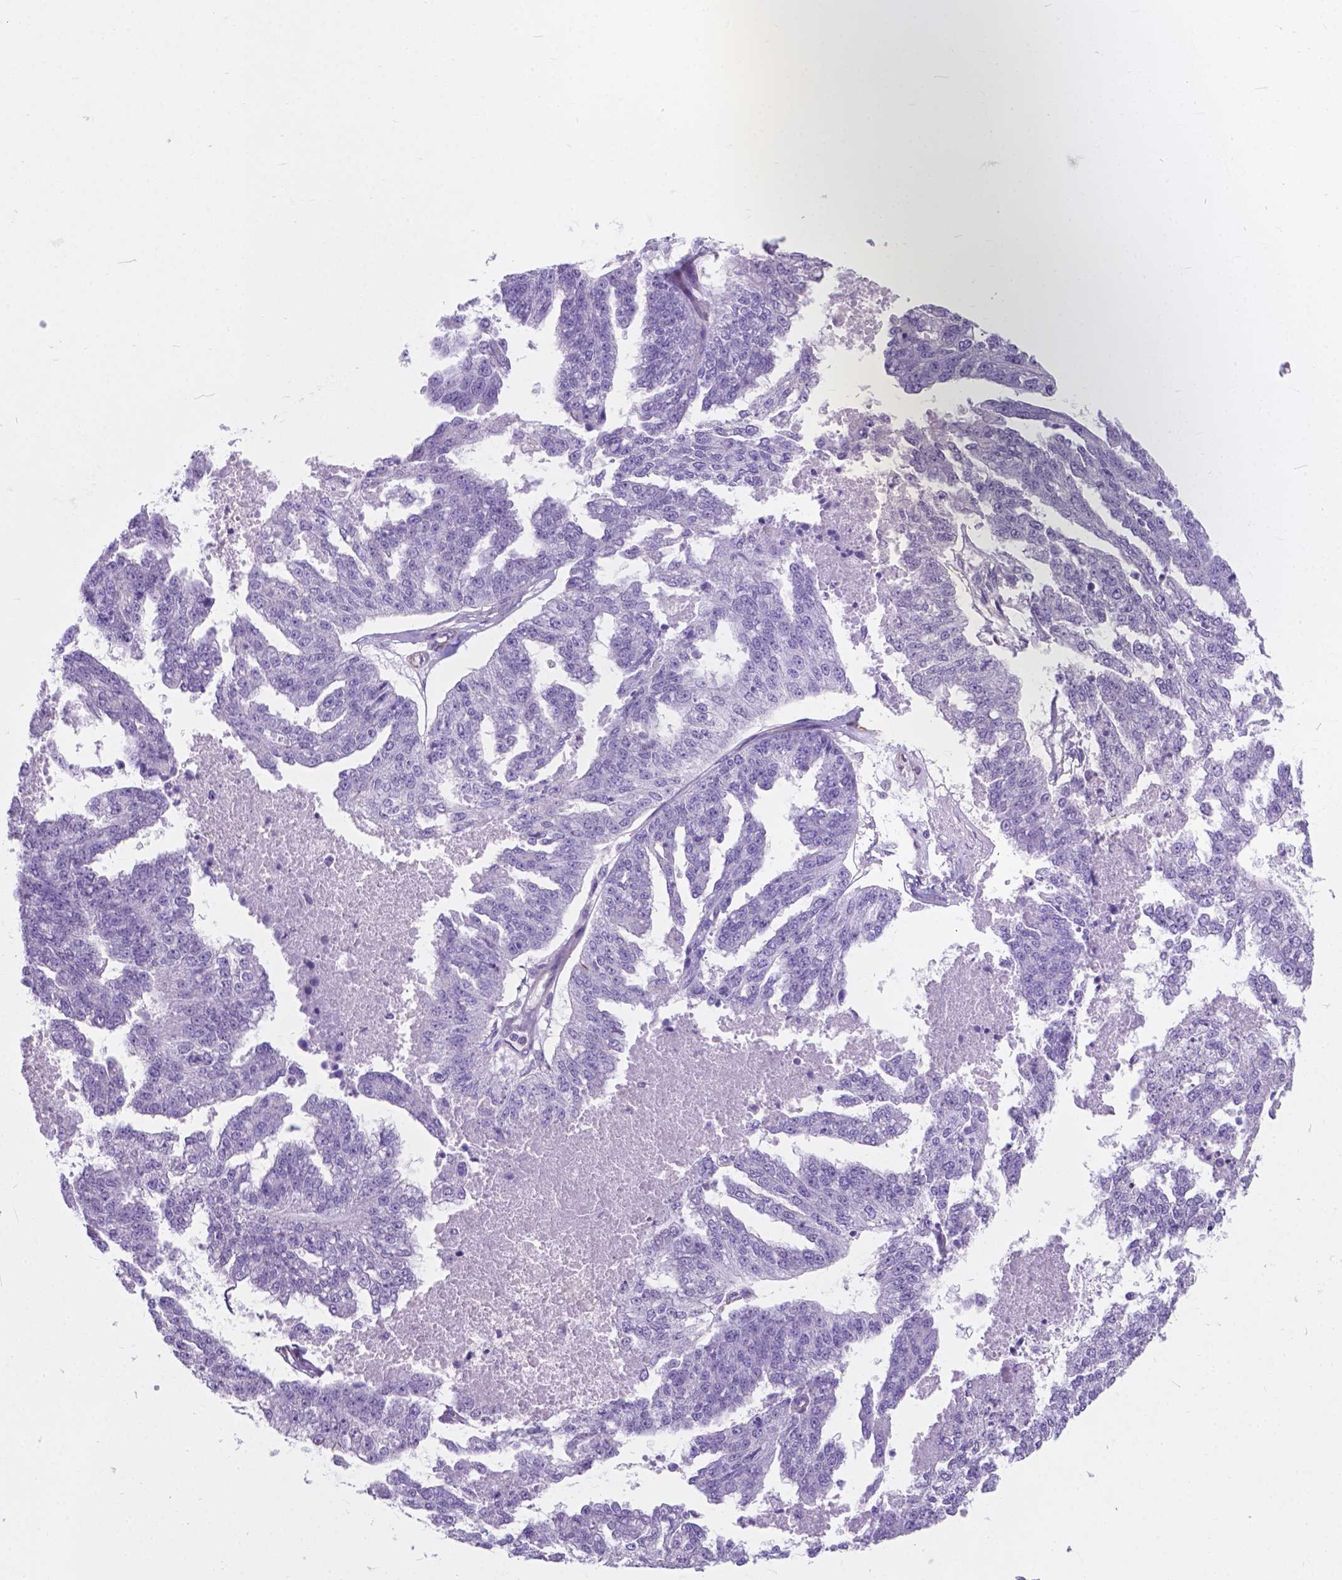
{"staining": {"intensity": "negative", "quantity": "none", "location": "none"}, "tissue": "ovarian cancer", "cell_type": "Tumor cells", "image_type": "cancer", "snomed": [{"axis": "morphology", "description": "Cystadenocarcinoma, serous, NOS"}, {"axis": "topography", "description": "Ovary"}], "caption": "Ovarian cancer stained for a protein using IHC reveals no staining tumor cells.", "gene": "AMOT", "patient": {"sex": "female", "age": 58}}